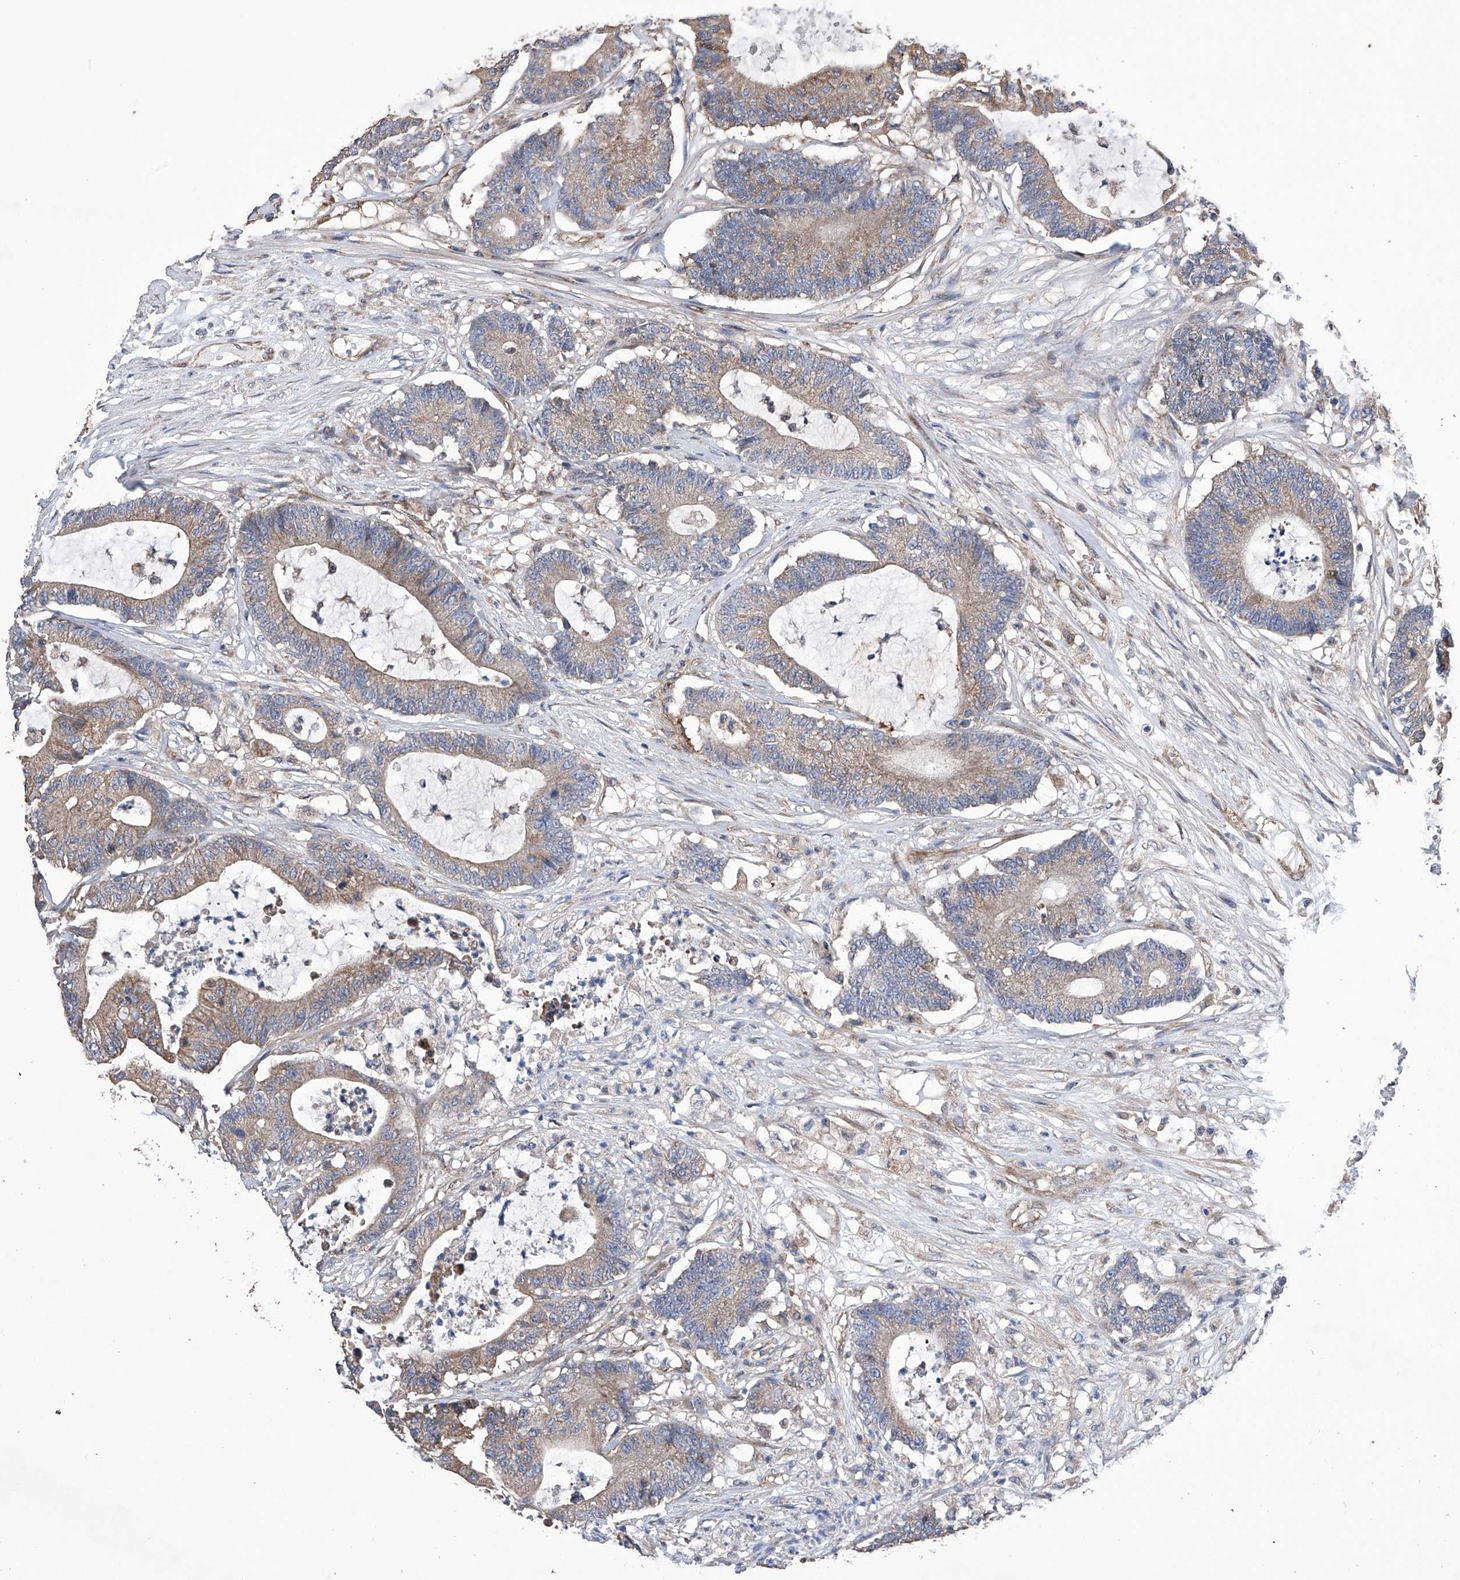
{"staining": {"intensity": "weak", "quantity": ">75%", "location": "cytoplasmic/membranous"}, "tissue": "colorectal cancer", "cell_type": "Tumor cells", "image_type": "cancer", "snomed": [{"axis": "morphology", "description": "Adenocarcinoma, NOS"}, {"axis": "topography", "description": "Colon"}], "caption": "A photomicrograph showing weak cytoplasmic/membranous positivity in about >75% of tumor cells in colorectal cancer, as visualized by brown immunohistochemical staining.", "gene": "EFCAB2", "patient": {"sex": "female", "age": 84}}